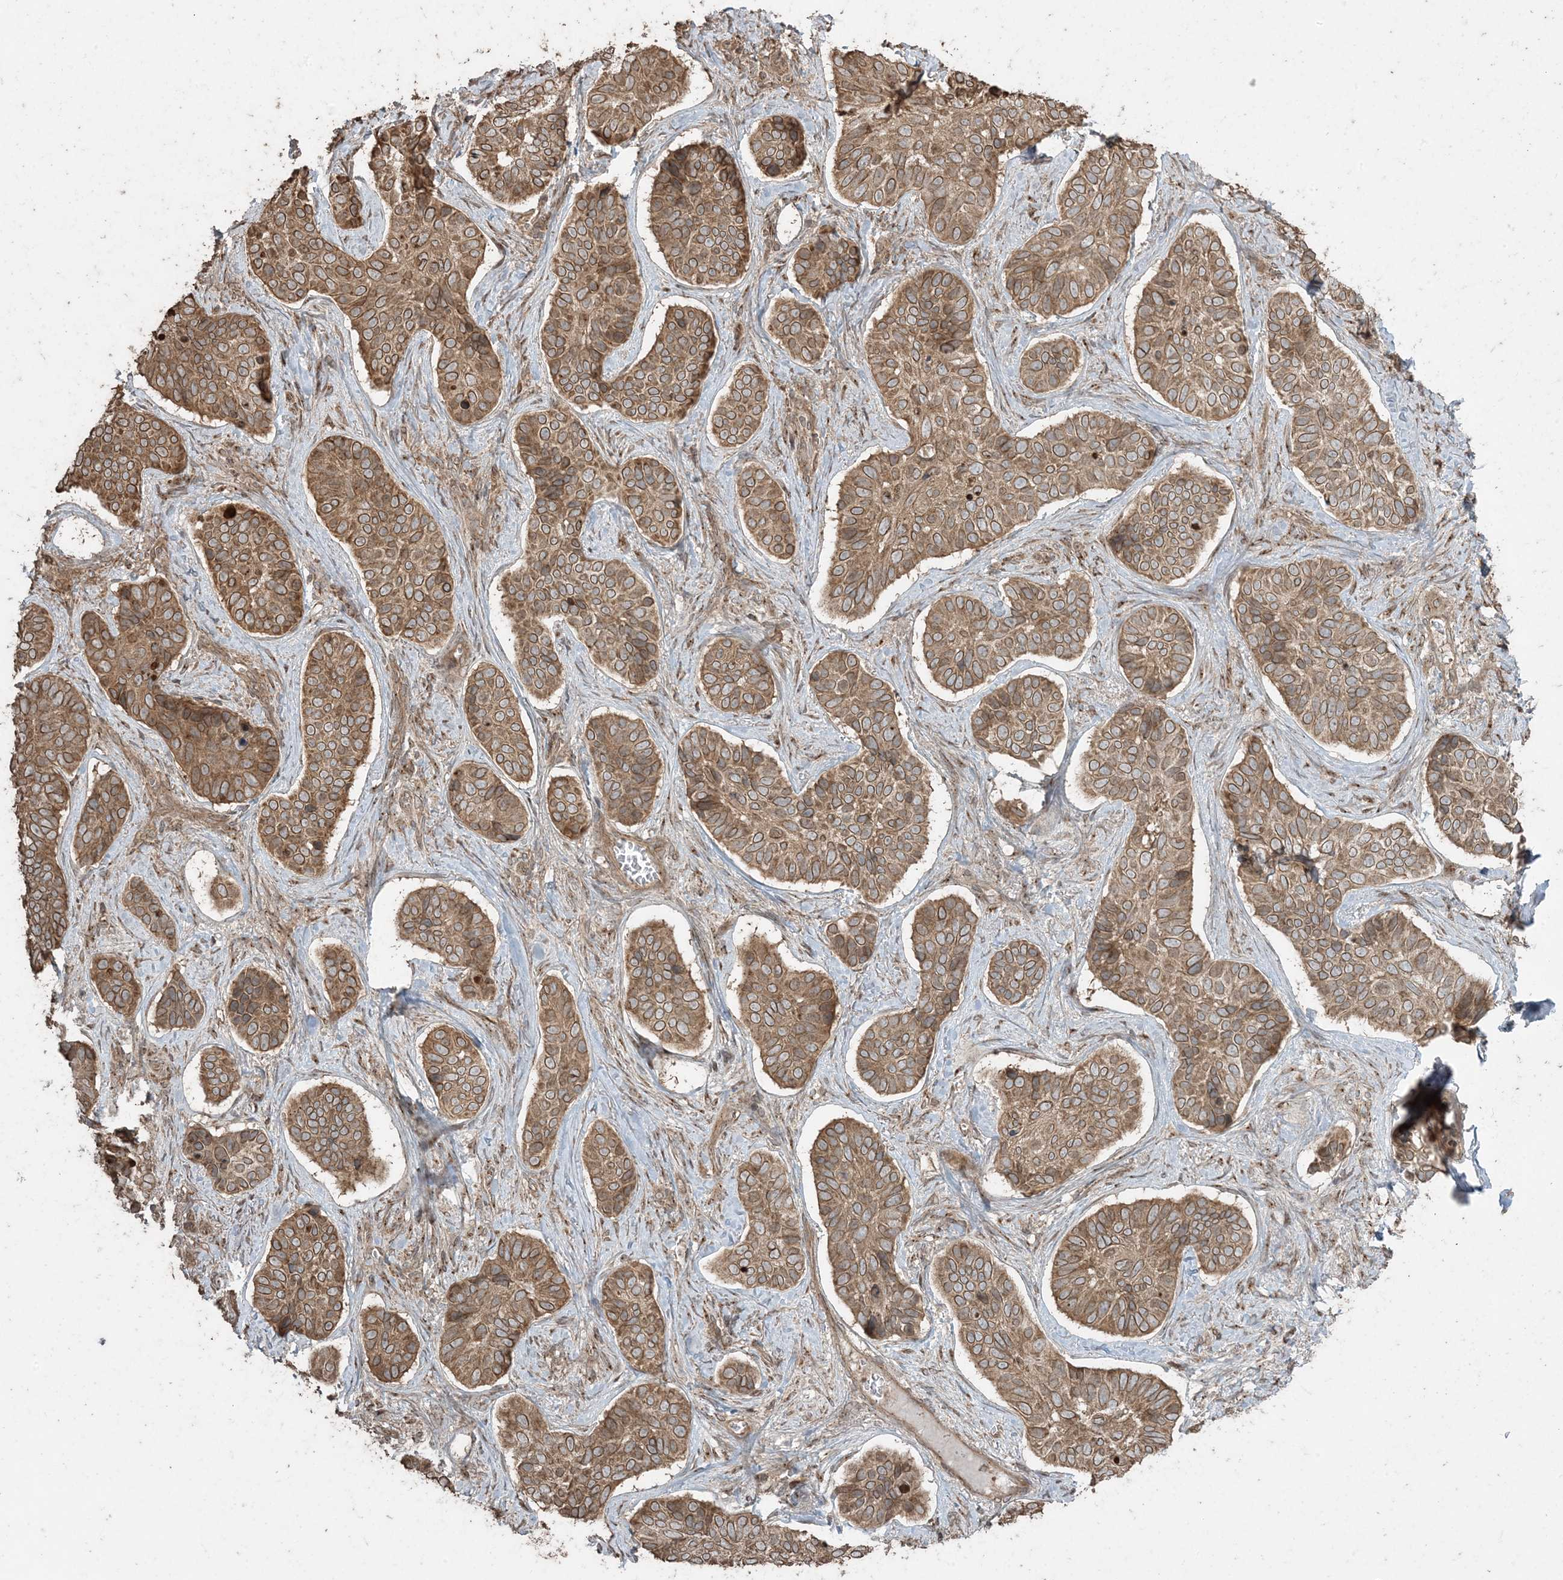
{"staining": {"intensity": "moderate", "quantity": ">75%", "location": "cytoplasmic/membranous"}, "tissue": "skin cancer", "cell_type": "Tumor cells", "image_type": "cancer", "snomed": [{"axis": "morphology", "description": "Basal cell carcinoma"}, {"axis": "topography", "description": "Skin"}], "caption": "A brown stain labels moderate cytoplasmic/membranous expression of a protein in skin cancer tumor cells. (Stains: DAB (3,3'-diaminobenzidine) in brown, nuclei in blue, Microscopy: brightfield microscopy at high magnification).", "gene": "DDX19B", "patient": {"sex": "male", "age": 62}}